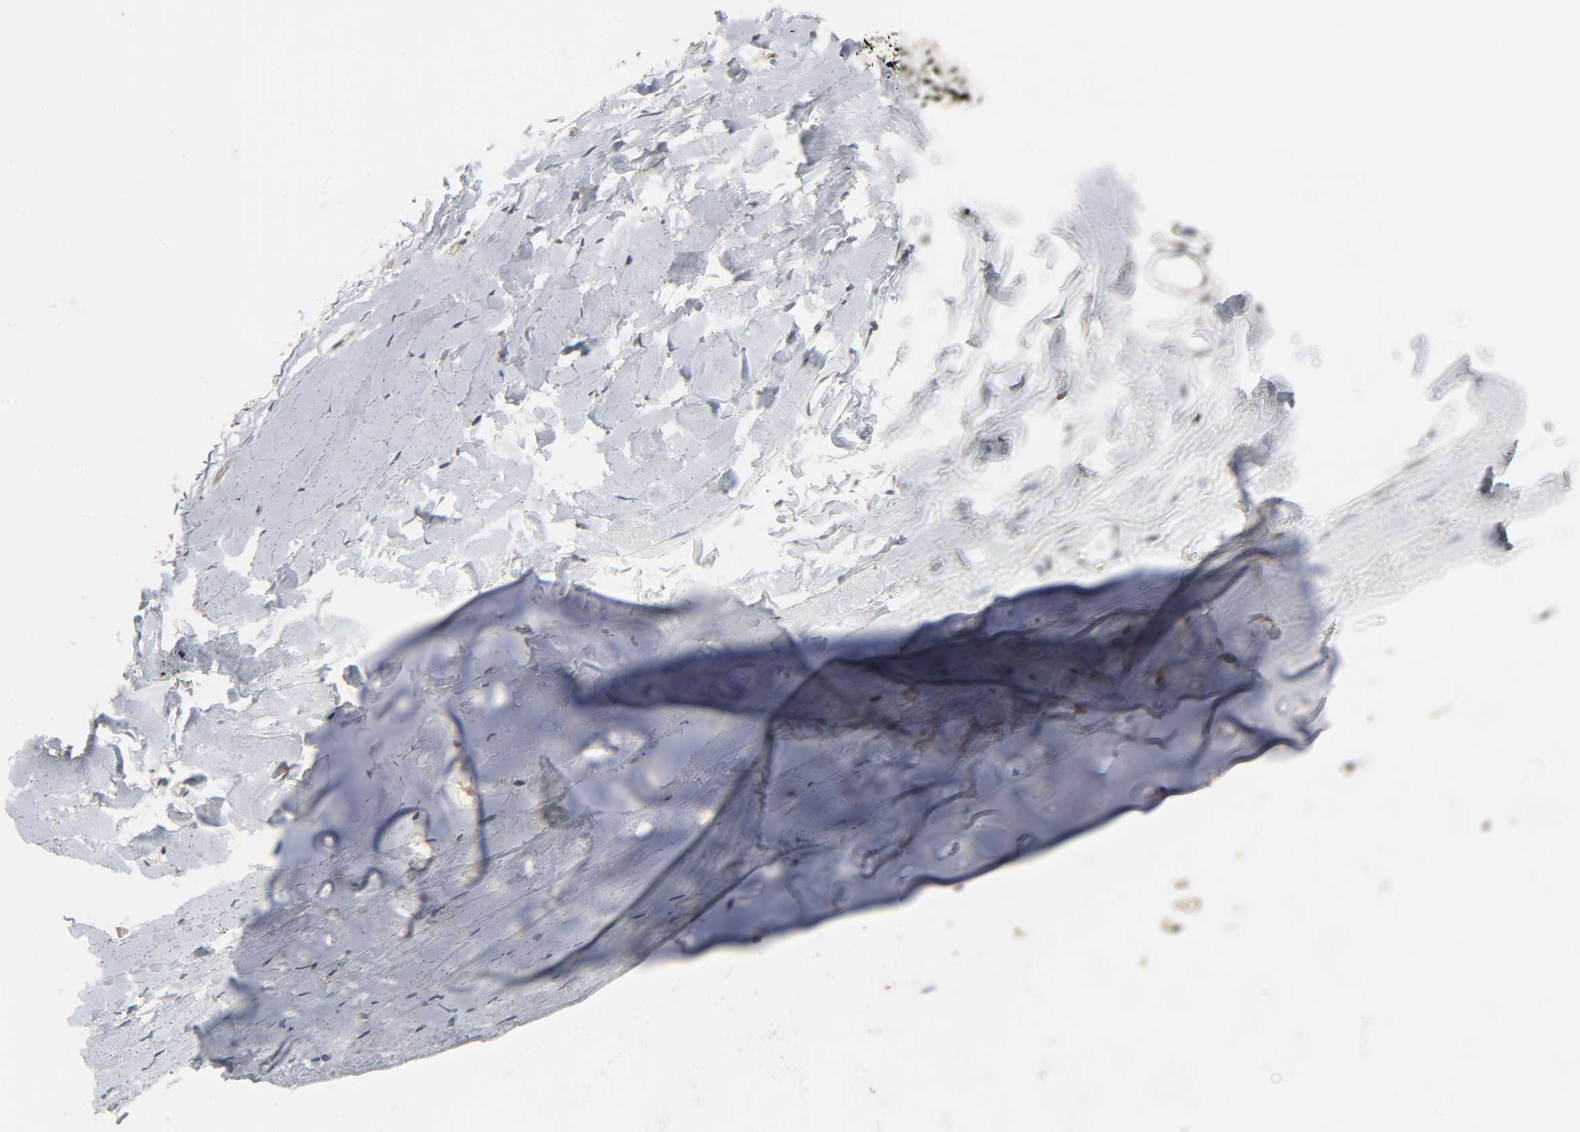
{"staining": {"intensity": "negative", "quantity": "none", "location": "none"}, "tissue": "adipose tissue", "cell_type": "Adipocytes", "image_type": "normal", "snomed": [{"axis": "morphology", "description": "Normal tissue, NOS"}, {"axis": "topography", "description": "Cartilage tissue"}, {"axis": "topography", "description": "Bronchus"}], "caption": "Immunohistochemistry (IHC) of benign adipose tissue shows no positivity in adipocytes. (Immunohistochemistry (IHC), brightfield microscopy, high magnification).", "gene": "PLEKHA2", "patient": {"sex": "female", "age": 73}}